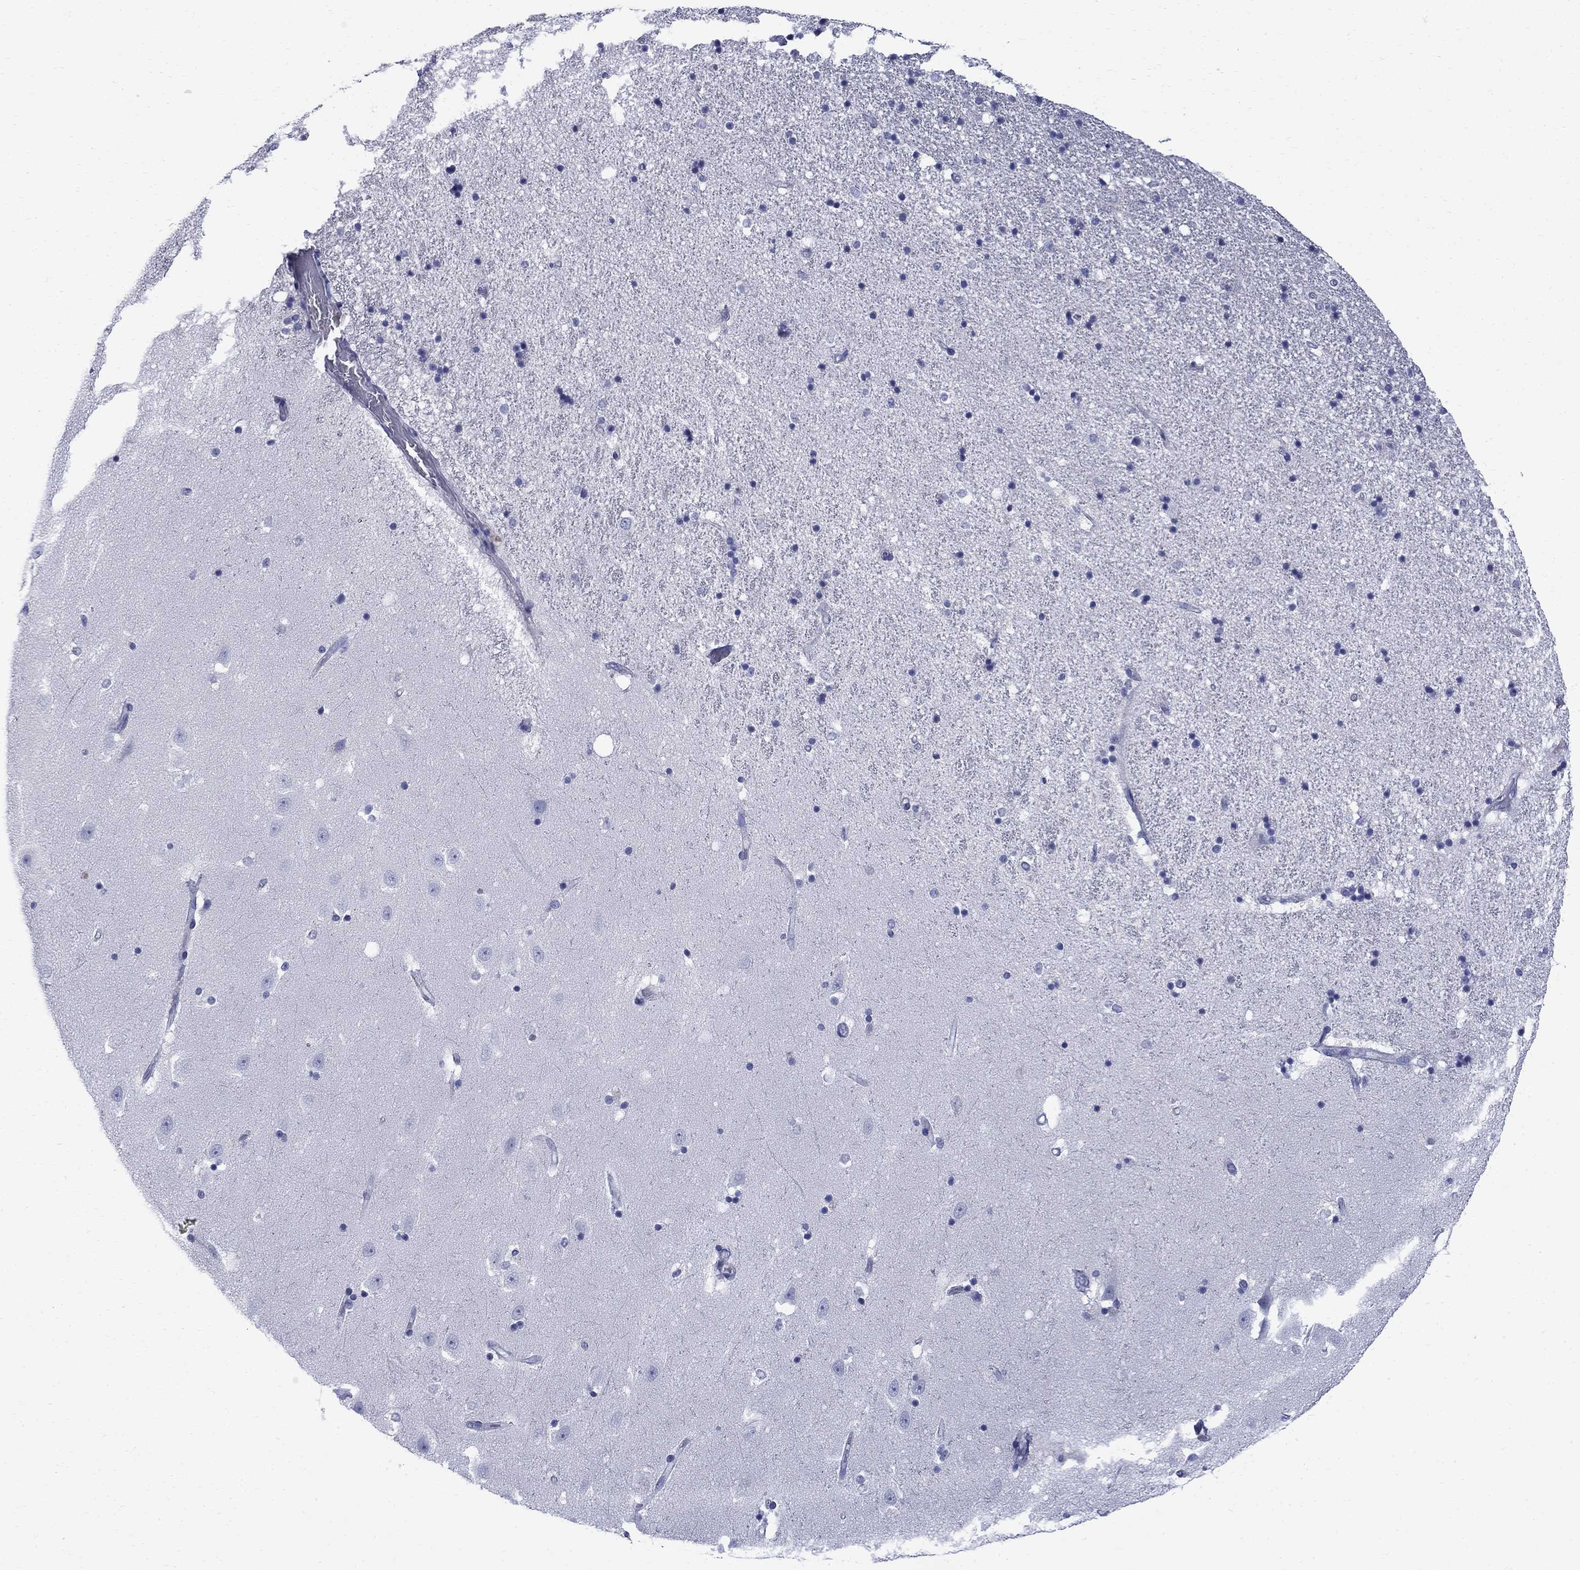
{"staining": {"intensity": "negative", "quantity": "none", "location": "none"}, "tissue": "hippocampus", "cell_type": "Glial cells", "image_type": "normal", "snomed": [{"axis": "morphology", "description": "Normal tissue, NOS"}, {"axis": "topography", "description": "Hippocampus"}], "caption": "DAB immunohistochemical staining of unremarkable human hippocampus reveals no significant staining in glial cells.", "gene": "SERPINB2", "patient": {"sex": "male", "age": 49}}